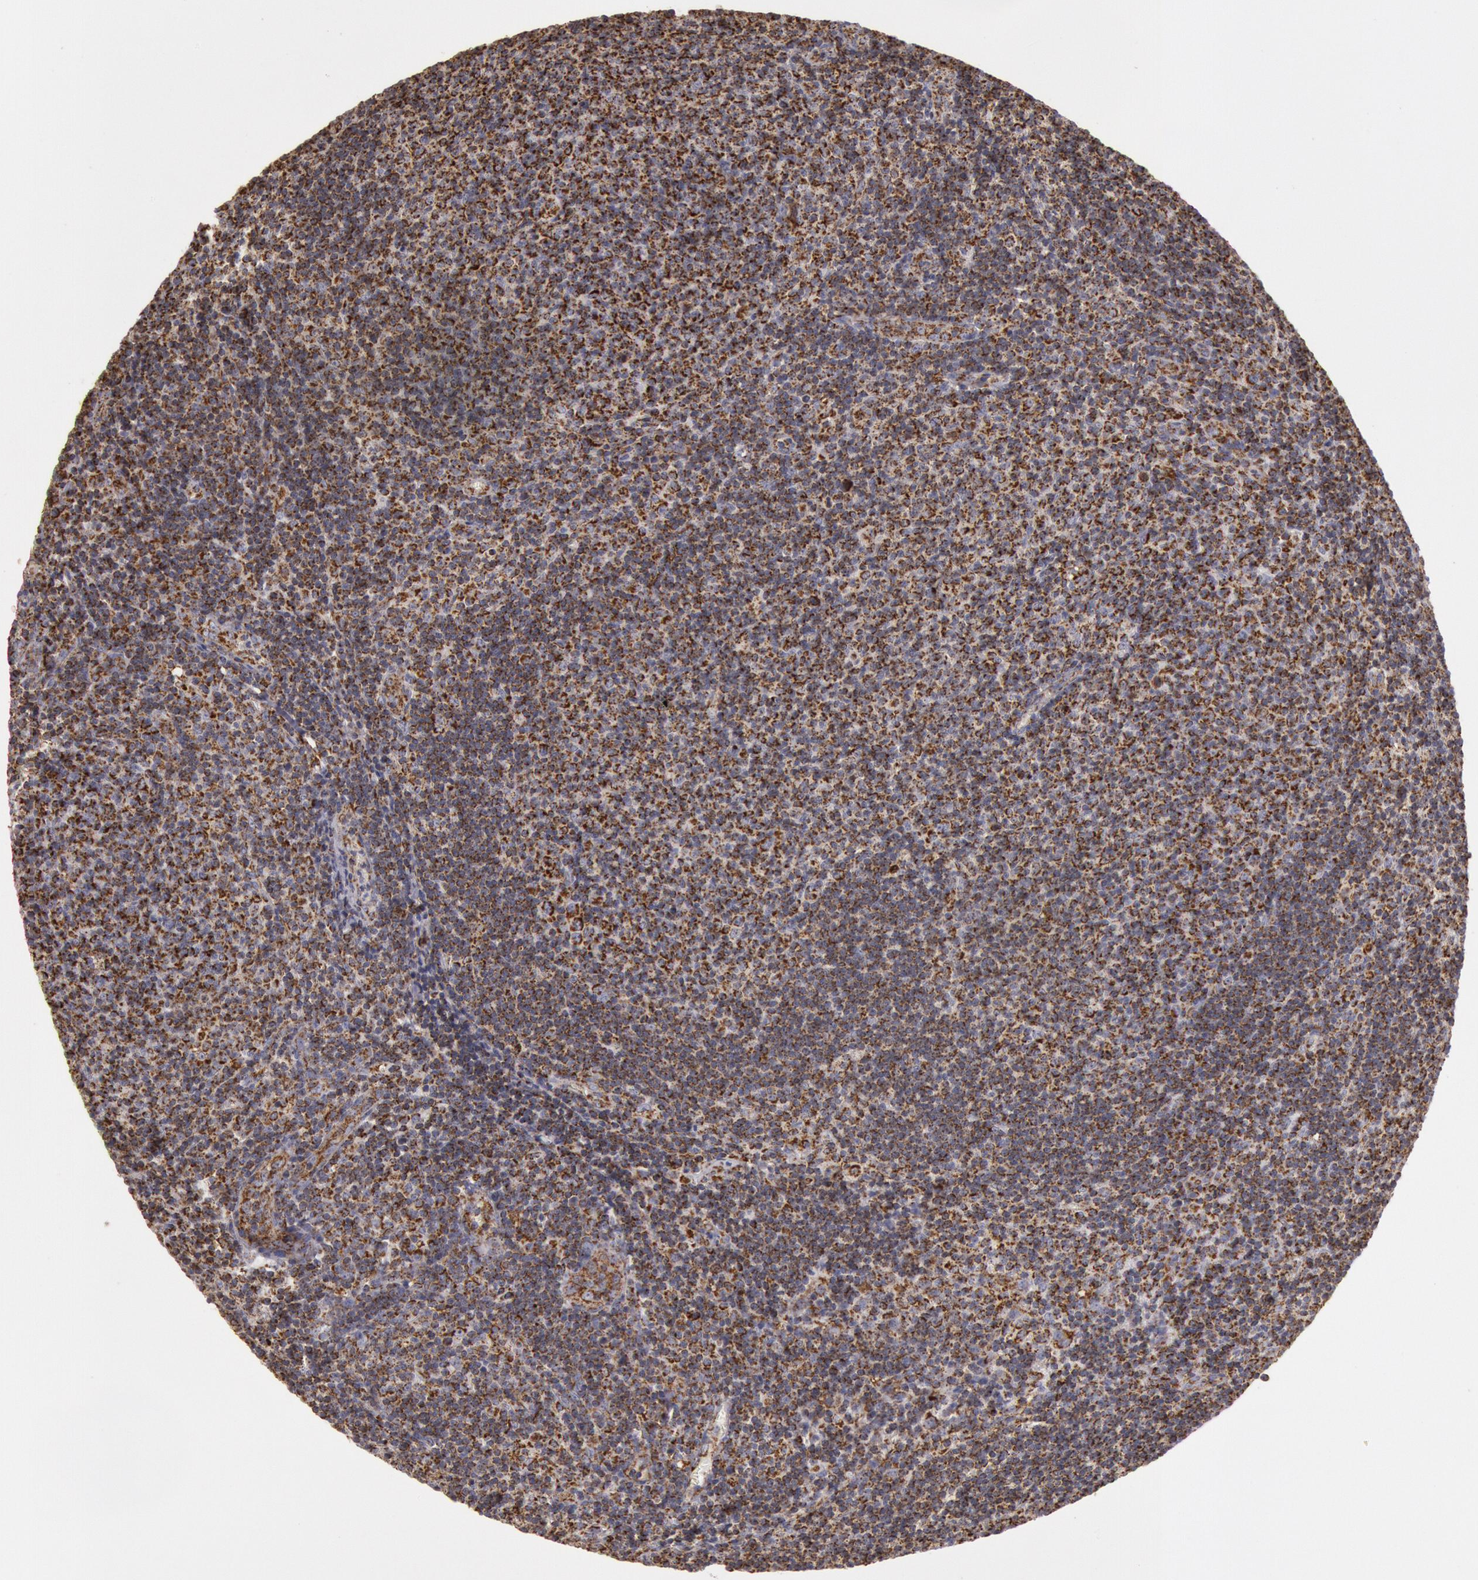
{"staining": {"intensity": "strong", "quantity": ">75%", "location": "cytoplasmic/membranous"}, "tissue": "lymphoma", "cell_type": "Tumor cells", "image_type": "cancer", "snomed": [{"axis": "morphology", "description": "Malignant lymphoma, non-Hodgkin's type, Low grade"}, {"axis": "topography", "description": "Lymph node"}], "caption": "Immunohistochemical staining of human low-grade malignant lymphoma, non-Hodgkin's type demonstrates strong cytoplasmic/membranous protein staining in about >75% of tumor cells.", "gene": "CYC1", "patient": {"sex": "male", "age": 49}}